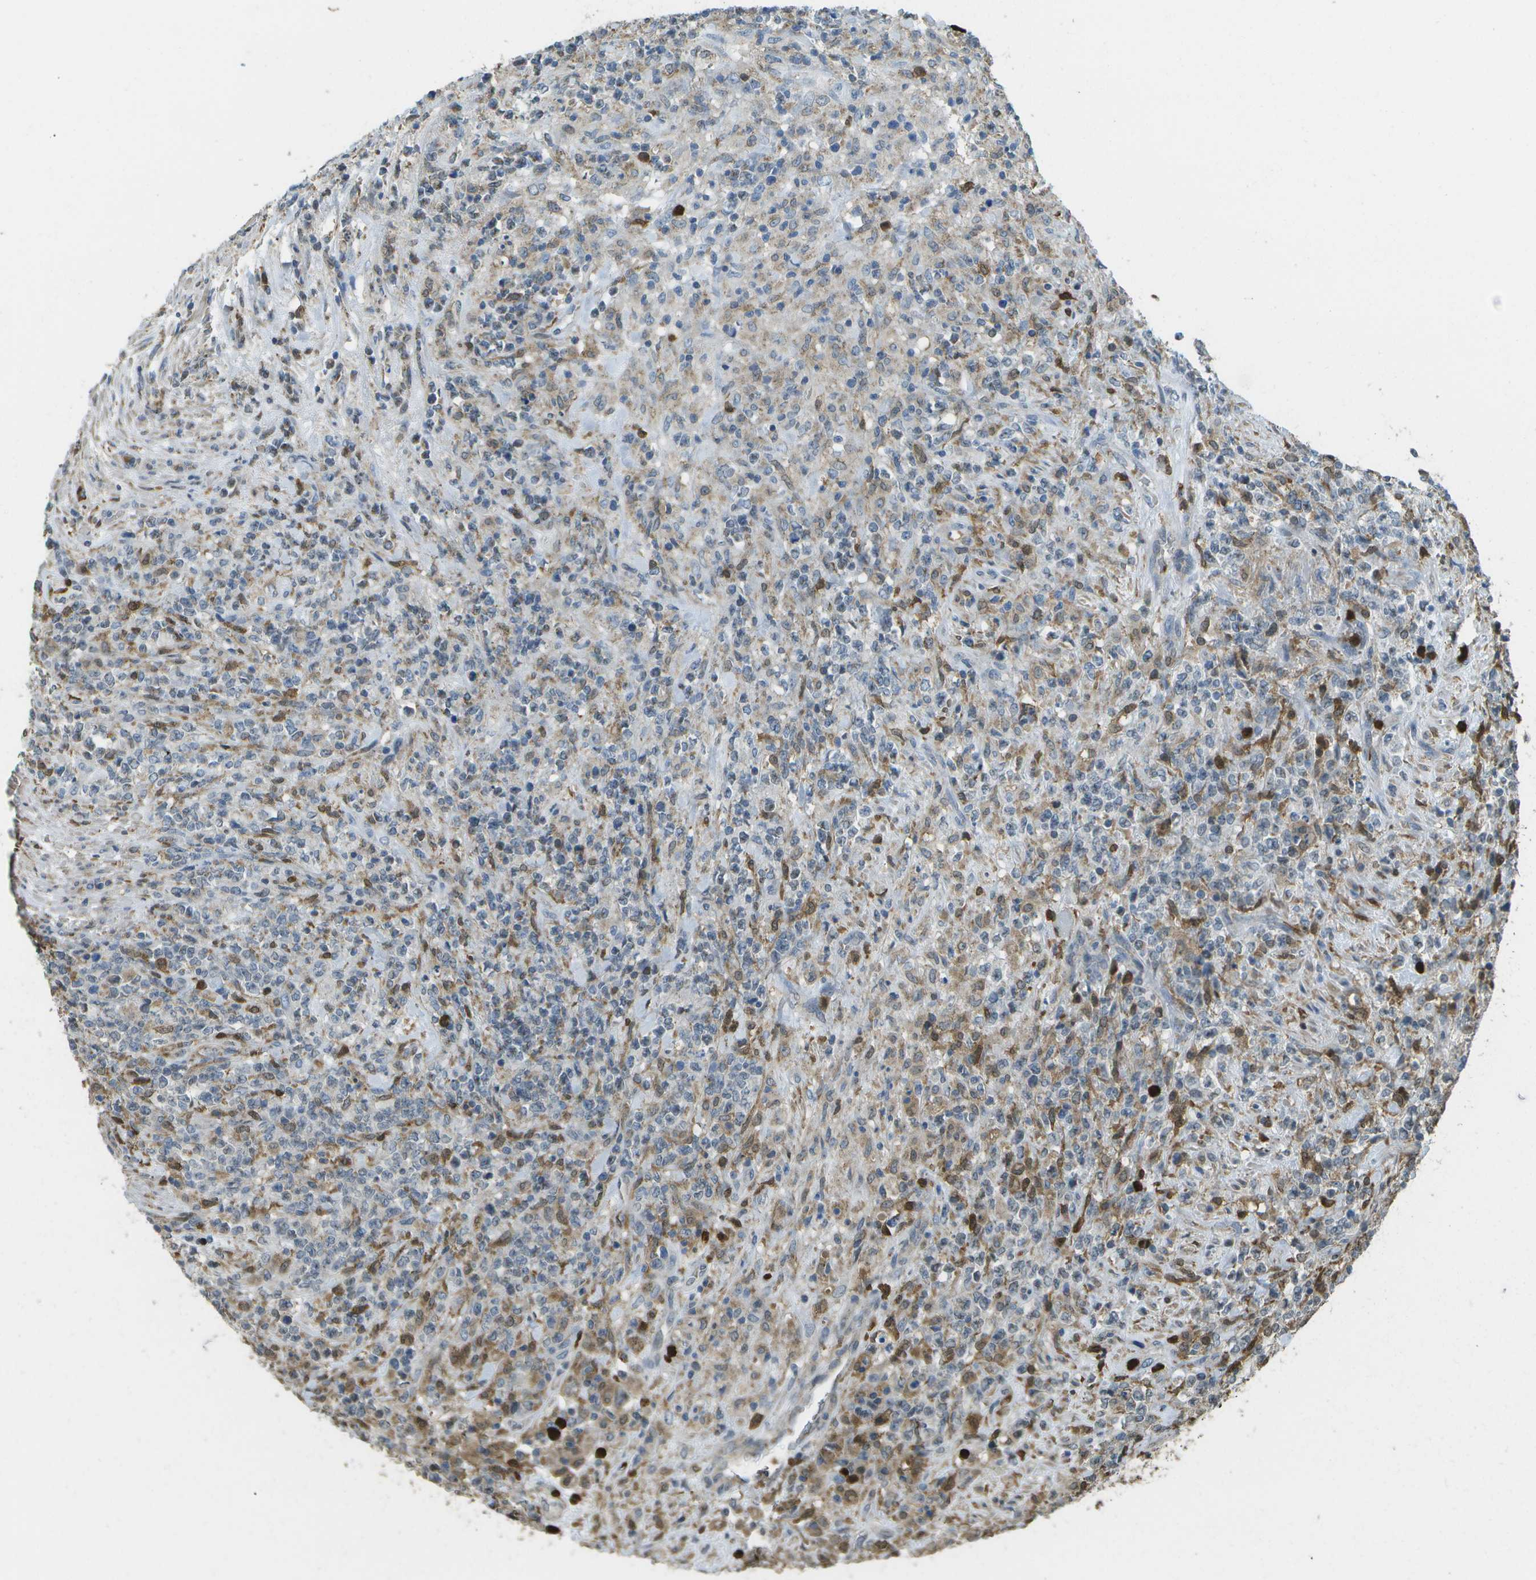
{"staining": {"intensity": "weak", "quantity": "<25%", "location": "cytoplasmic/membranous"}, "tissue": "lymphoma", "cell_type": "Tumor cells", "image_type": "cancer", "snomed": [{"axis": "morphology", "description": "Malignant lymphoma, non-Hodgkin's type, High grade"}, {"axis": "topography", "description": "Soft tissue"}], "caption": "Micrograph shows no significant protein staining in tumor cells of lymphoma.", "gene": "CACHD1", "patient": {"sex": "male", "age": 18}}